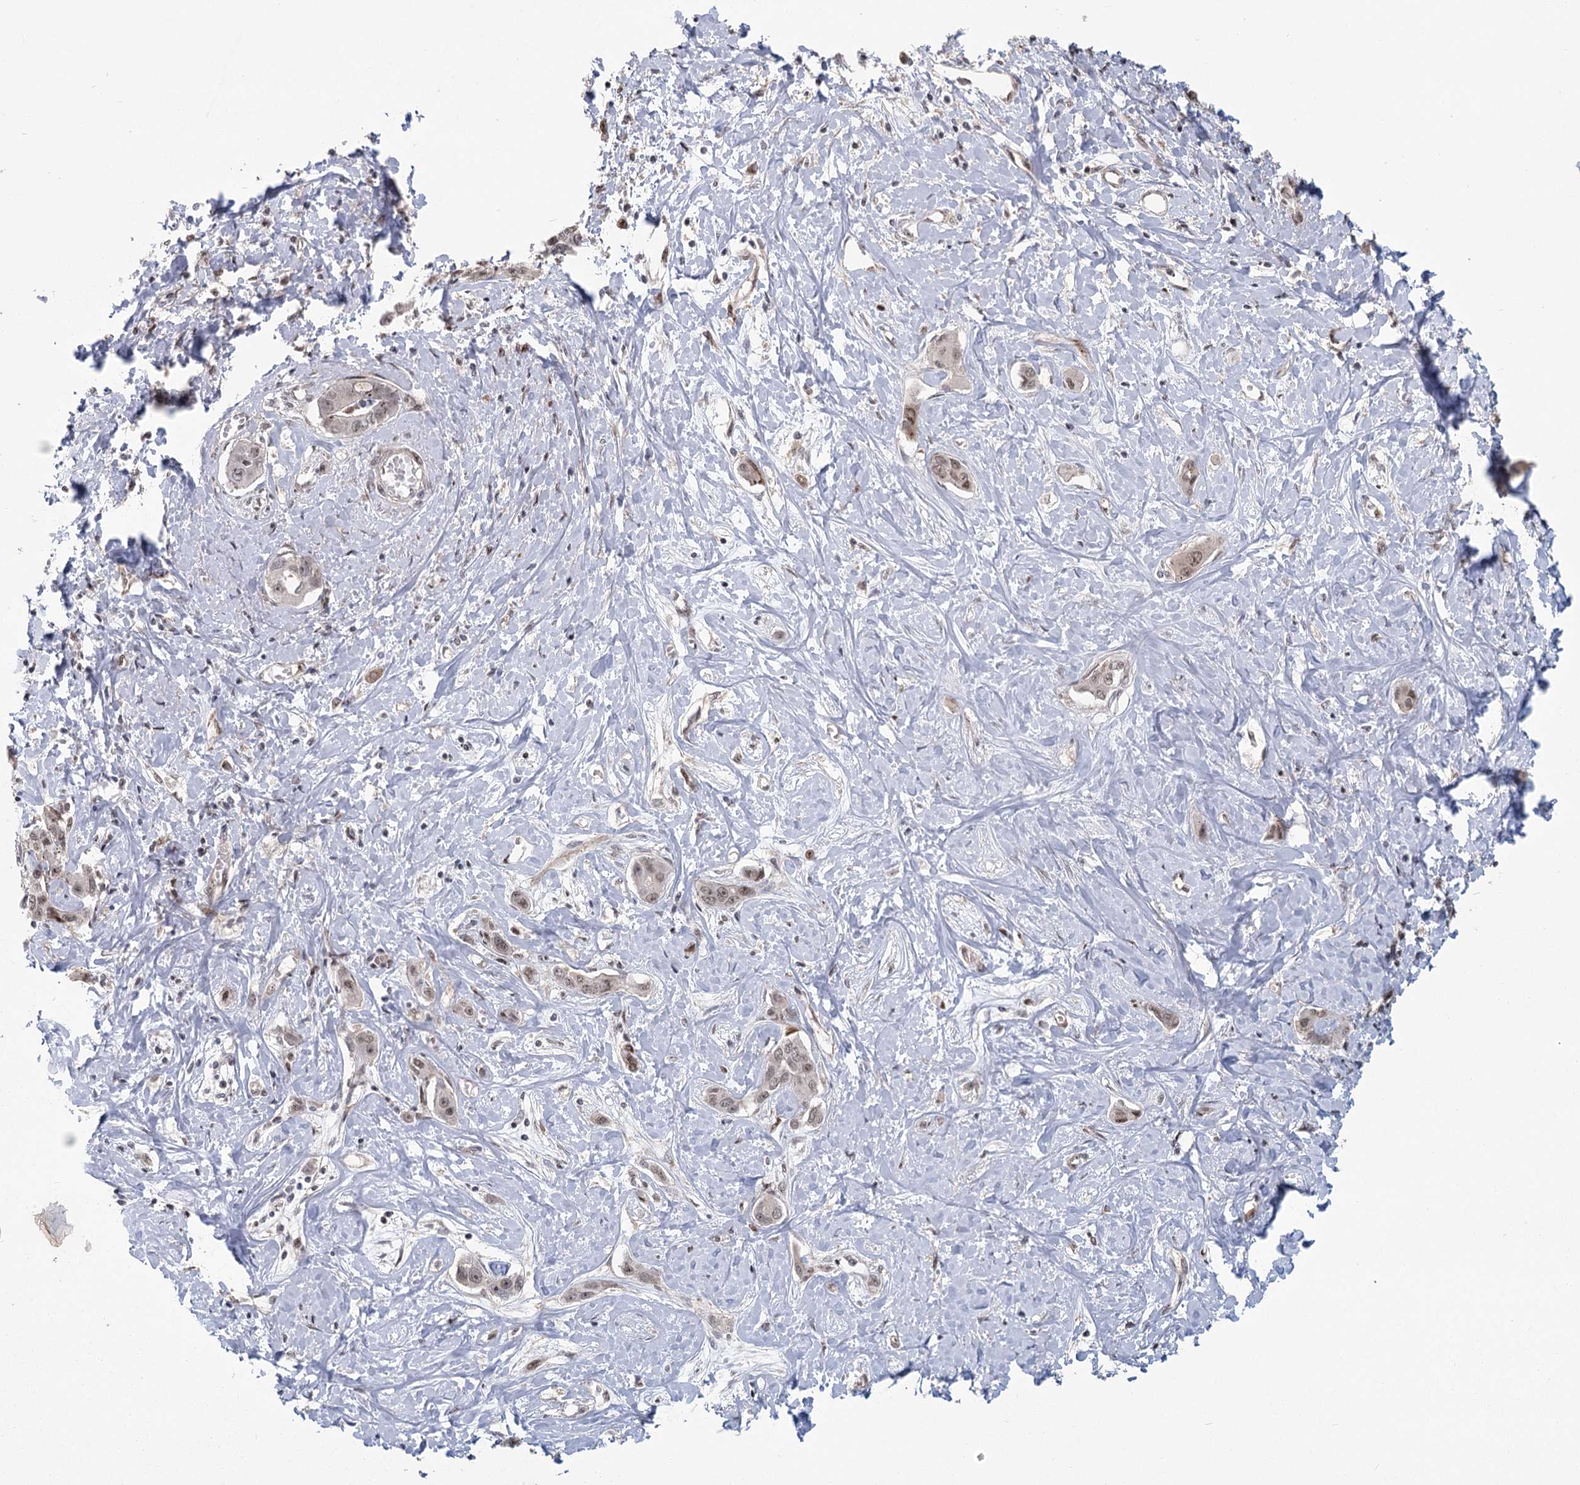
{"staining": {"intensity": "weak", "quantity": ">75%", "location": "nuclear"}, "tissue": "liver cancer", "cell_type": "Tumor cells", "image_type": "cancer", "snomed": [{"axis": "morphology", "description": "Cholangiocarcinoma"}, {"axis": "topography", "description": "Liver"}], "caption": "Immunohistochemical staining of human liver cancer (cholangiocarcinoma) exhibits low levels of weak nuclear protein expression in about >75% of tumor cells. Nuclei are stained in blue.", "gene": "PARM1", "patient": {"sex": "male", "age": 59}}